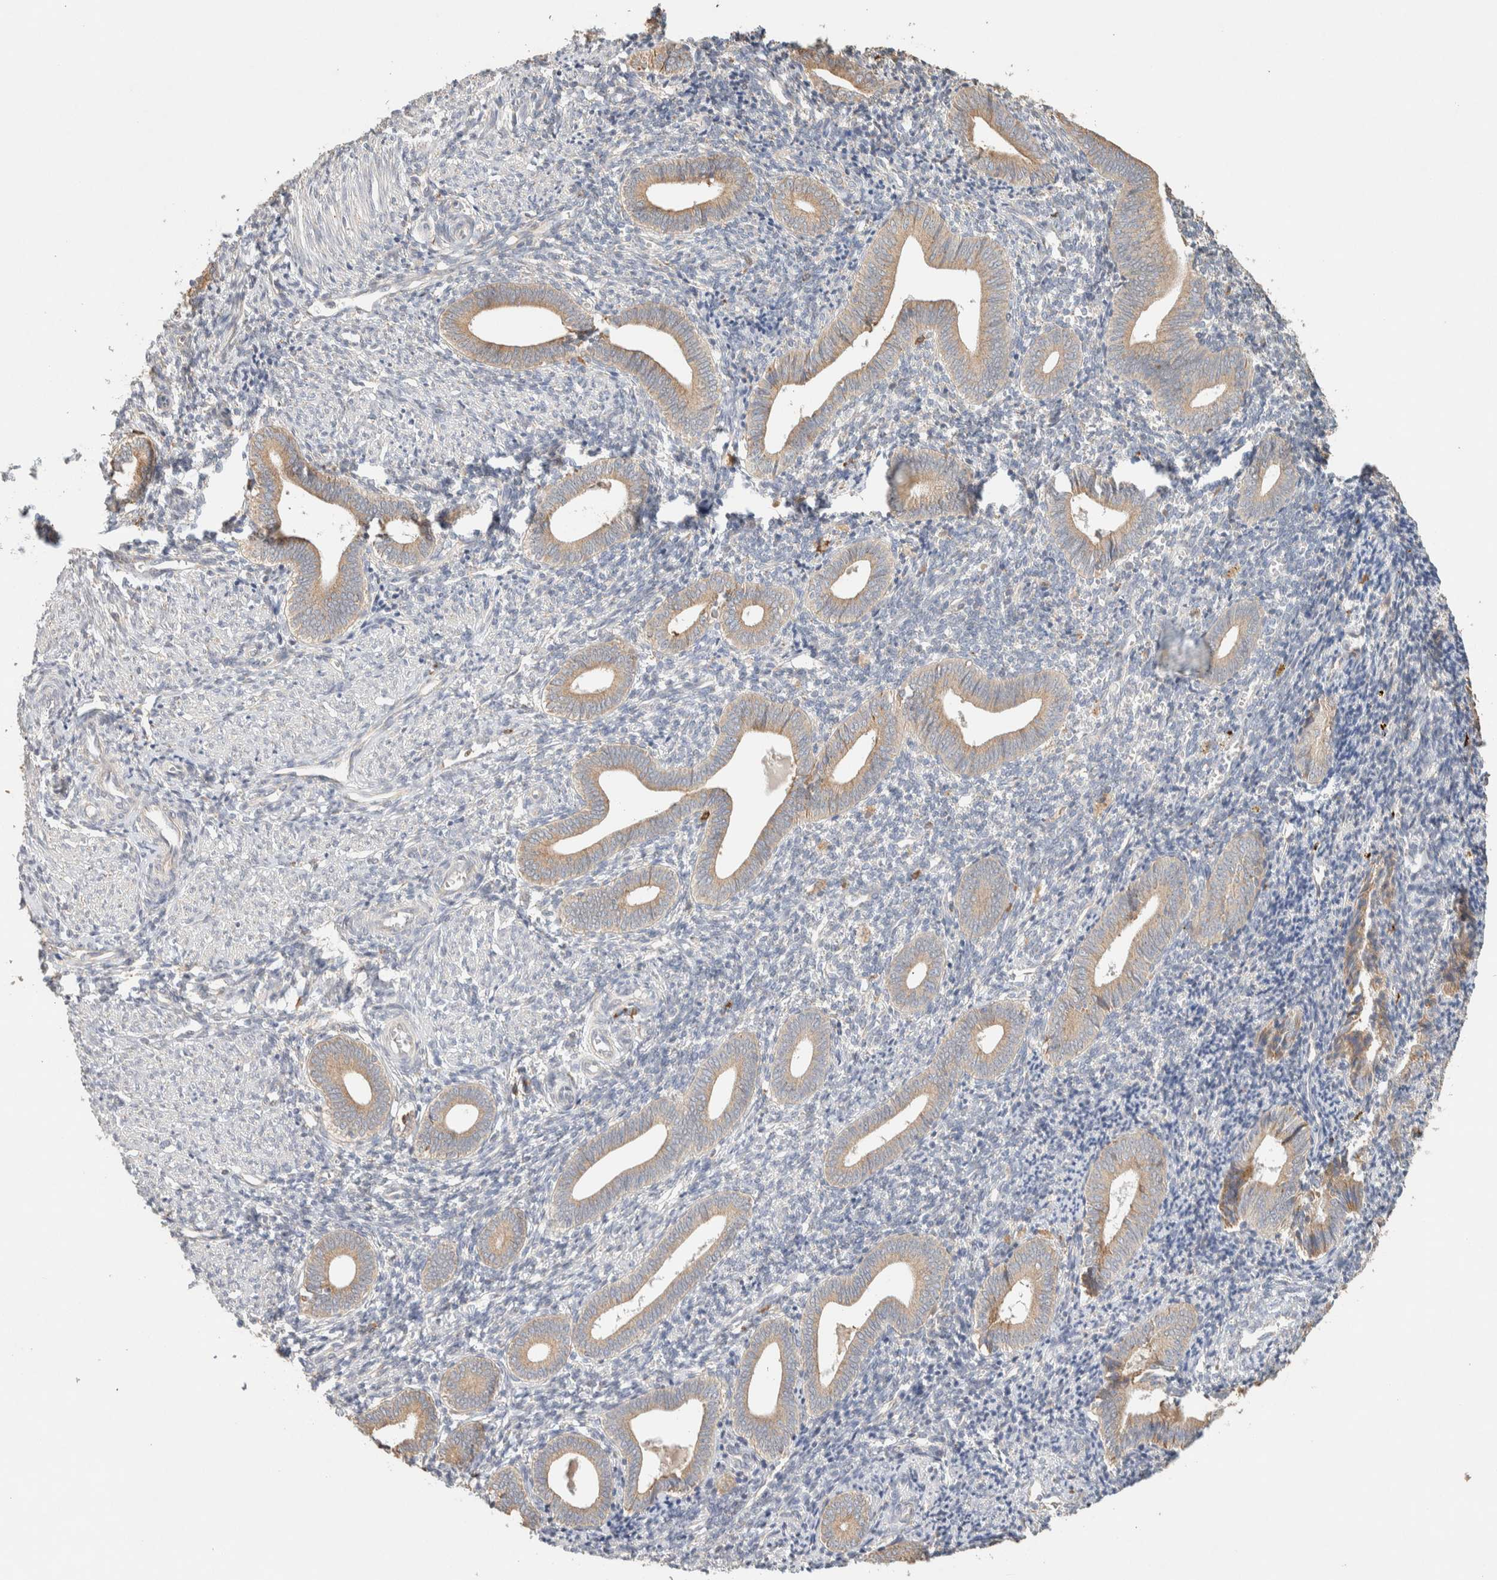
{"staining": {"intensity": "weak", "quantity": "<25%", "location": "cytoplasmic/membranous"}, "tissue": "endometrium", "cell_type": "Cells in endometrial stroma", "image_type": "normal", "snomed": [{"axis": "morphology", "description": "Normal tissue, NOS"}, {"axis": "topography", "description": "Uterus"}, {"axis": "topography", "description": "Endometrium"}], "caption": "High power microscopy histopathology image of an IHC photomicrograph of normal endometrium, revealing no significant positivity in cells in endometrial stroma. (Immunohistochemistry (ihc), brightfield microscopy, high magnification).", "gene": "TTC3", "patient": {"sex": "female", "age": 33}}